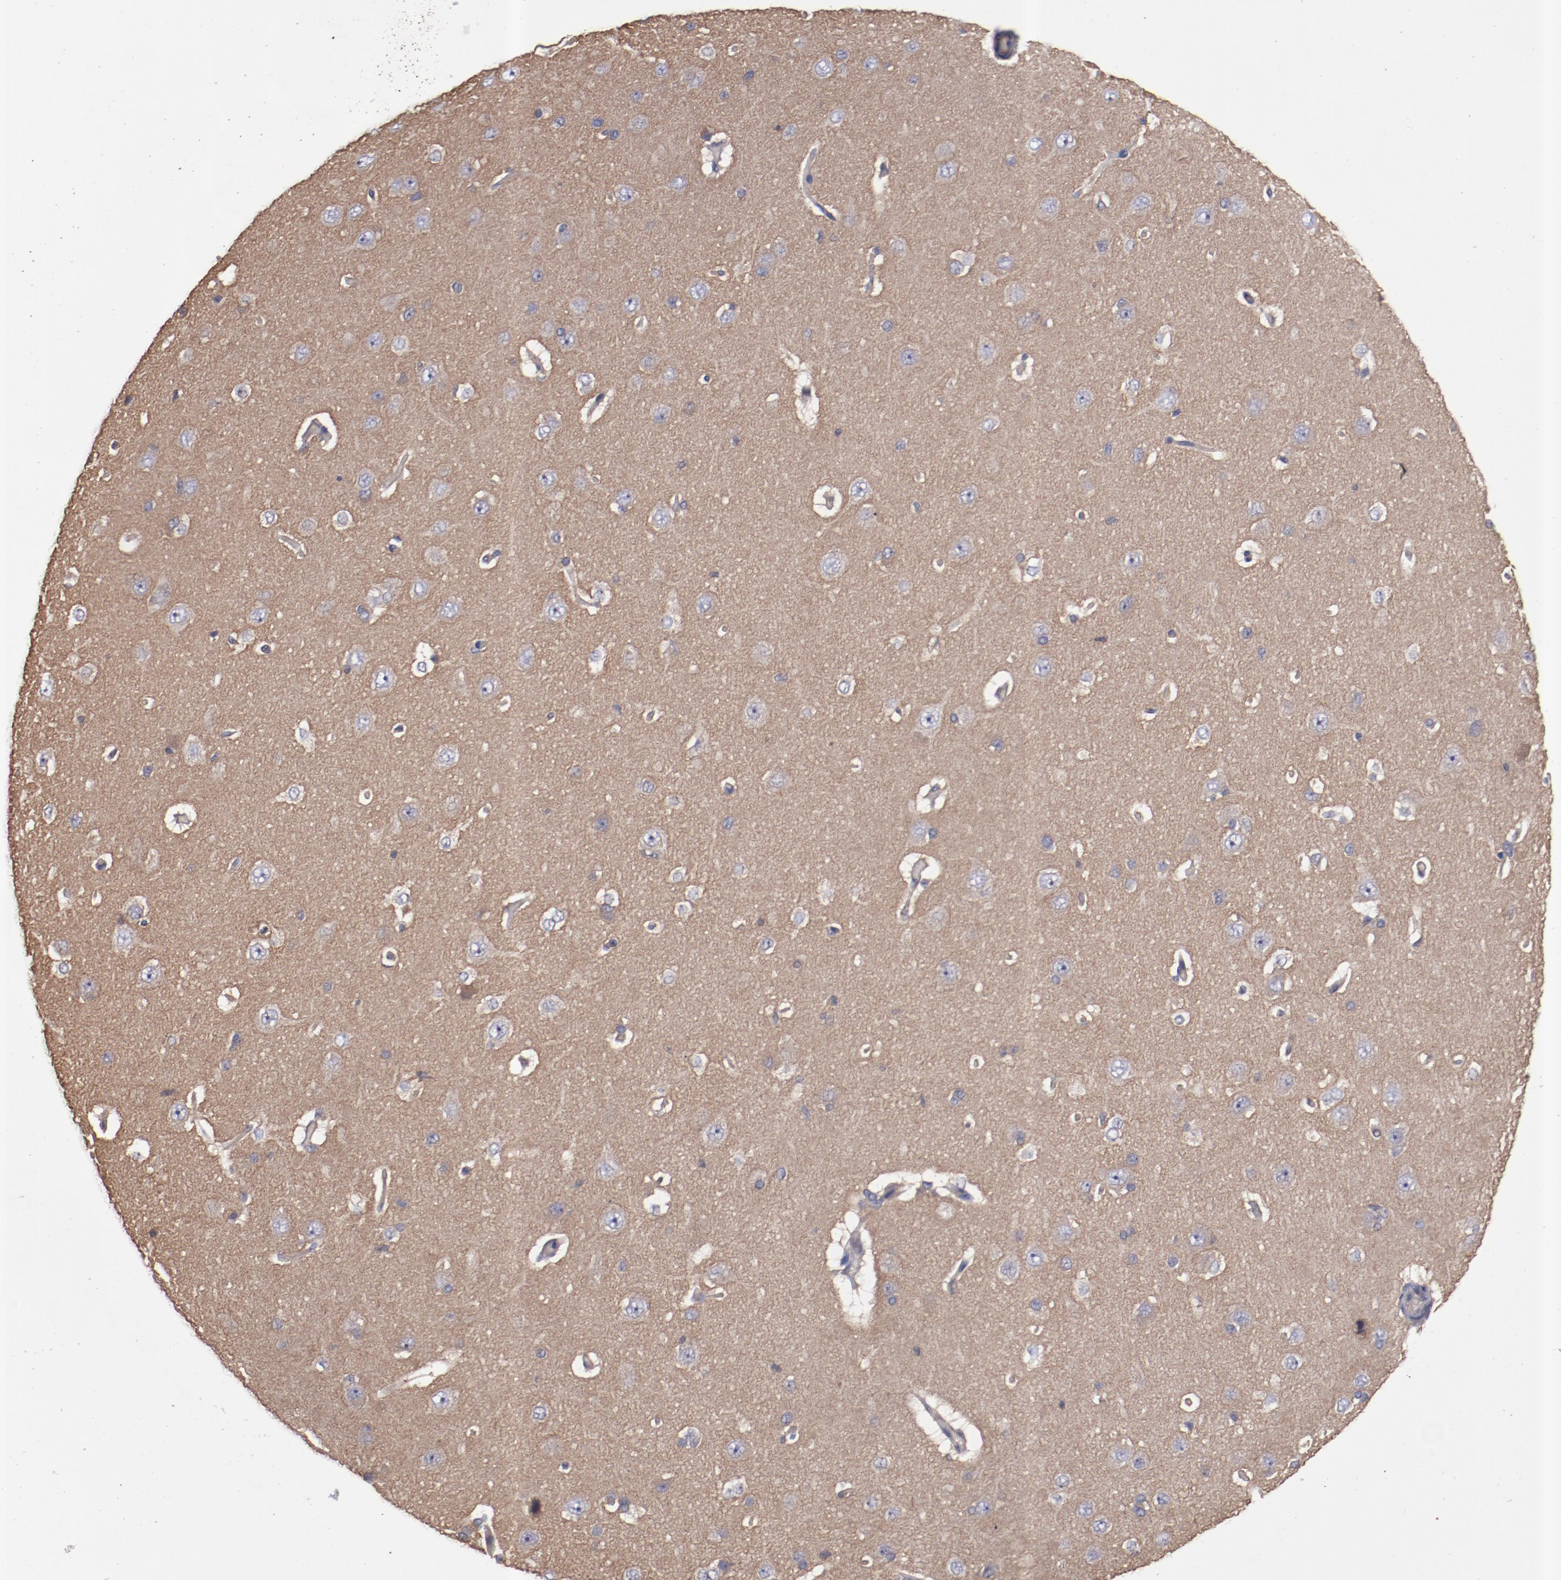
{"staining": {"intensity": "negative", "quantity": "none", "location": "none"}, "tissue": "cerebral cortex", "cell_type": "Endothelial cells", "image_type": "normal", "snomed": [{"axis": "morphology", "description": "Normal tissue, NOS"}, {"axis": "topography", "description": "Cerebral cortex"}], "caption": "An IHC image of benign cerebral cortex is shown. There is no staining in endothelial cells of cerebral cortex.", "gene": "DNAAF2", "patient": {"sex": "female", "age": 45}}